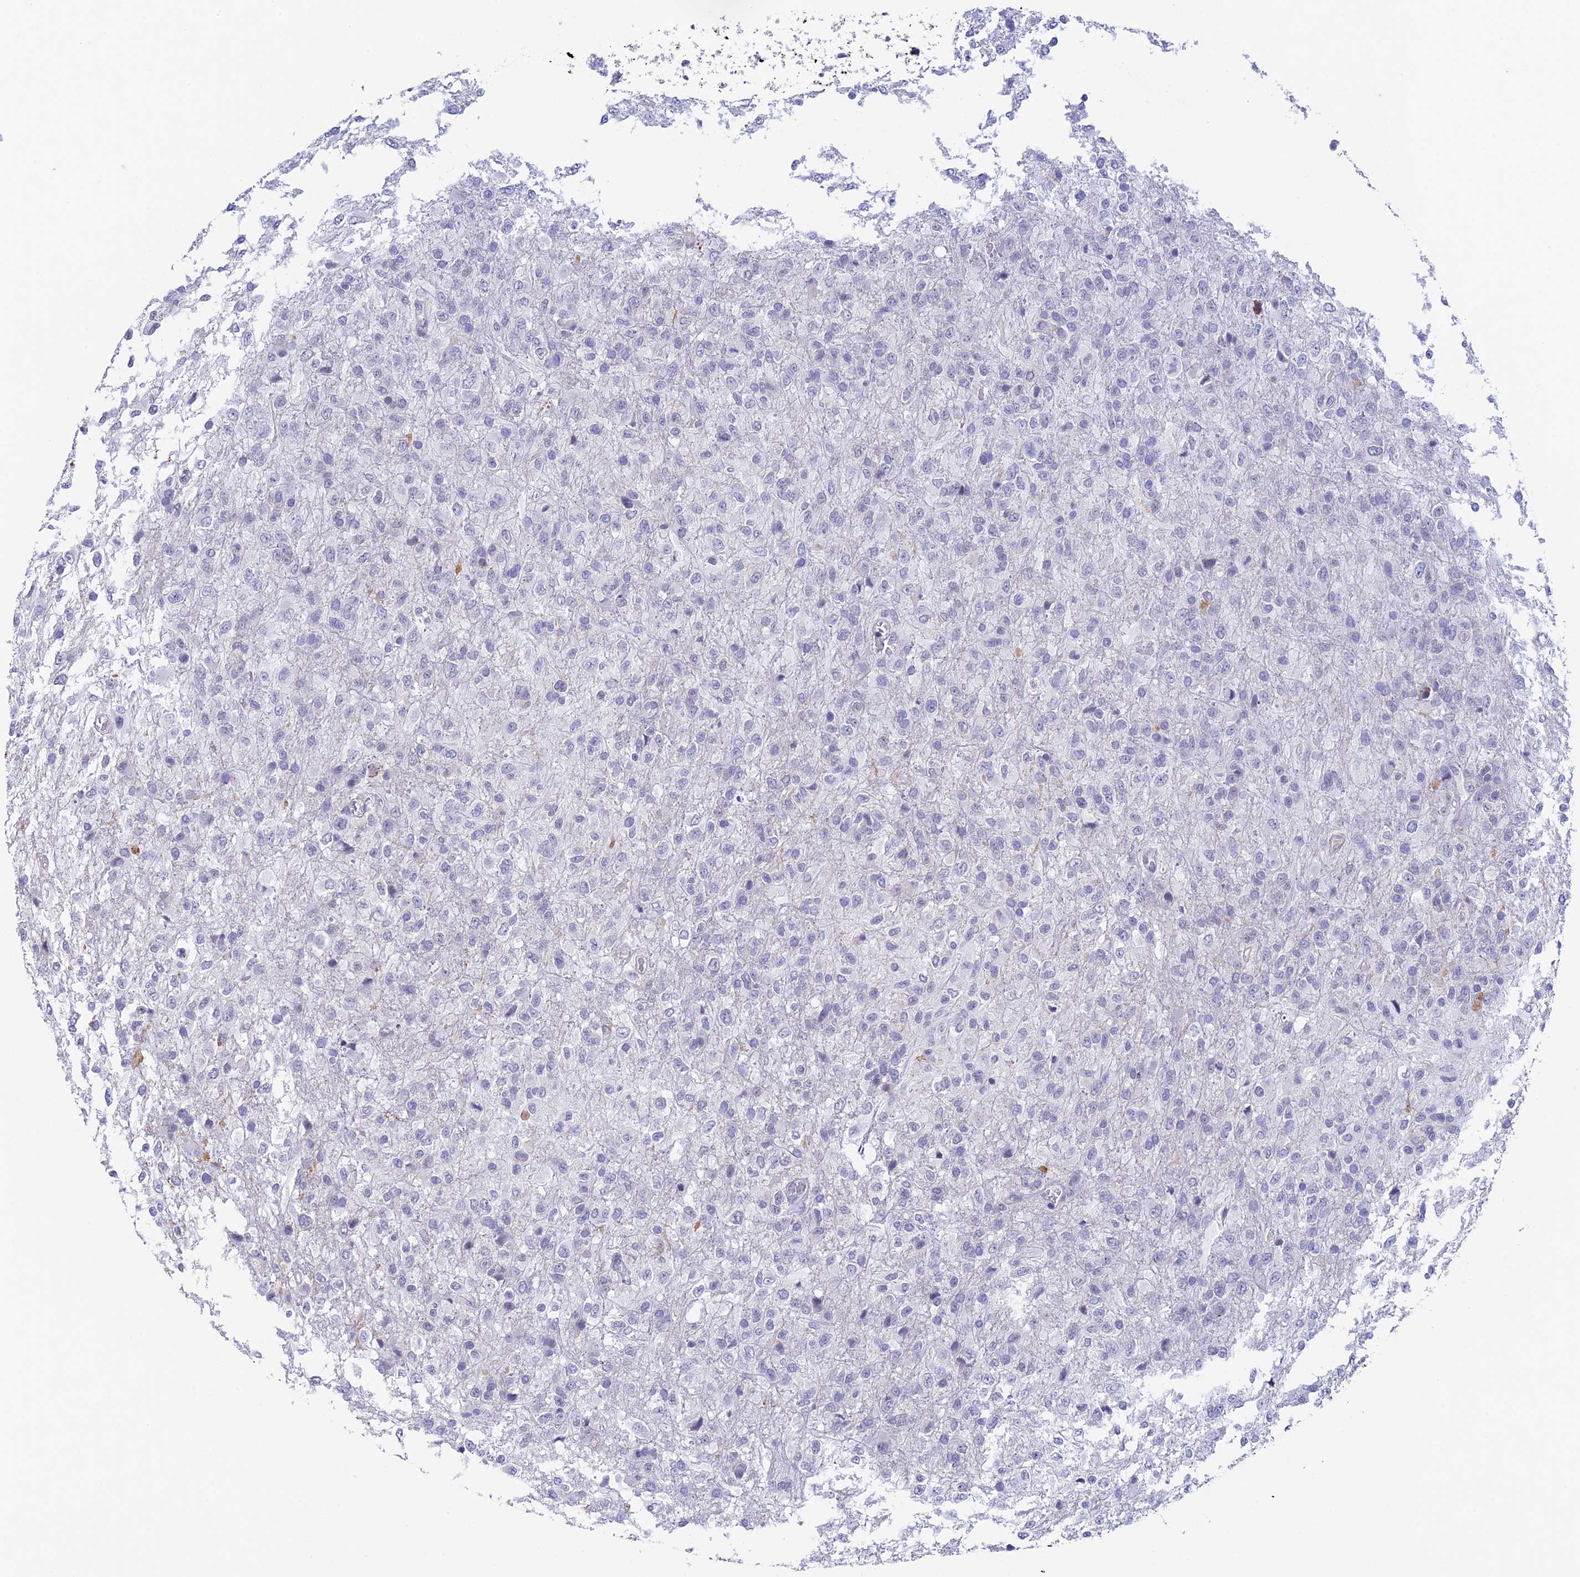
{"staining": {"intensity": "negative", "quantity": "none", "location": "none"}, "tissue": "glioma", "cell_type": "Tumor cells", "image_type": "cancer", "snomed": [{"axis": "morphology", "description": "Glioma, malignant, High grade"}, {"axis": "topography", "description": "Brain"}], "caption": "DAB (3,3'-diaminobenzidine) immunohistochemical staining of malignant glioma (high-grade) demonstrates no significant staining in tumor cells.", "gene": "REXO5", "patient": {"sex": "female", "age": 74}}